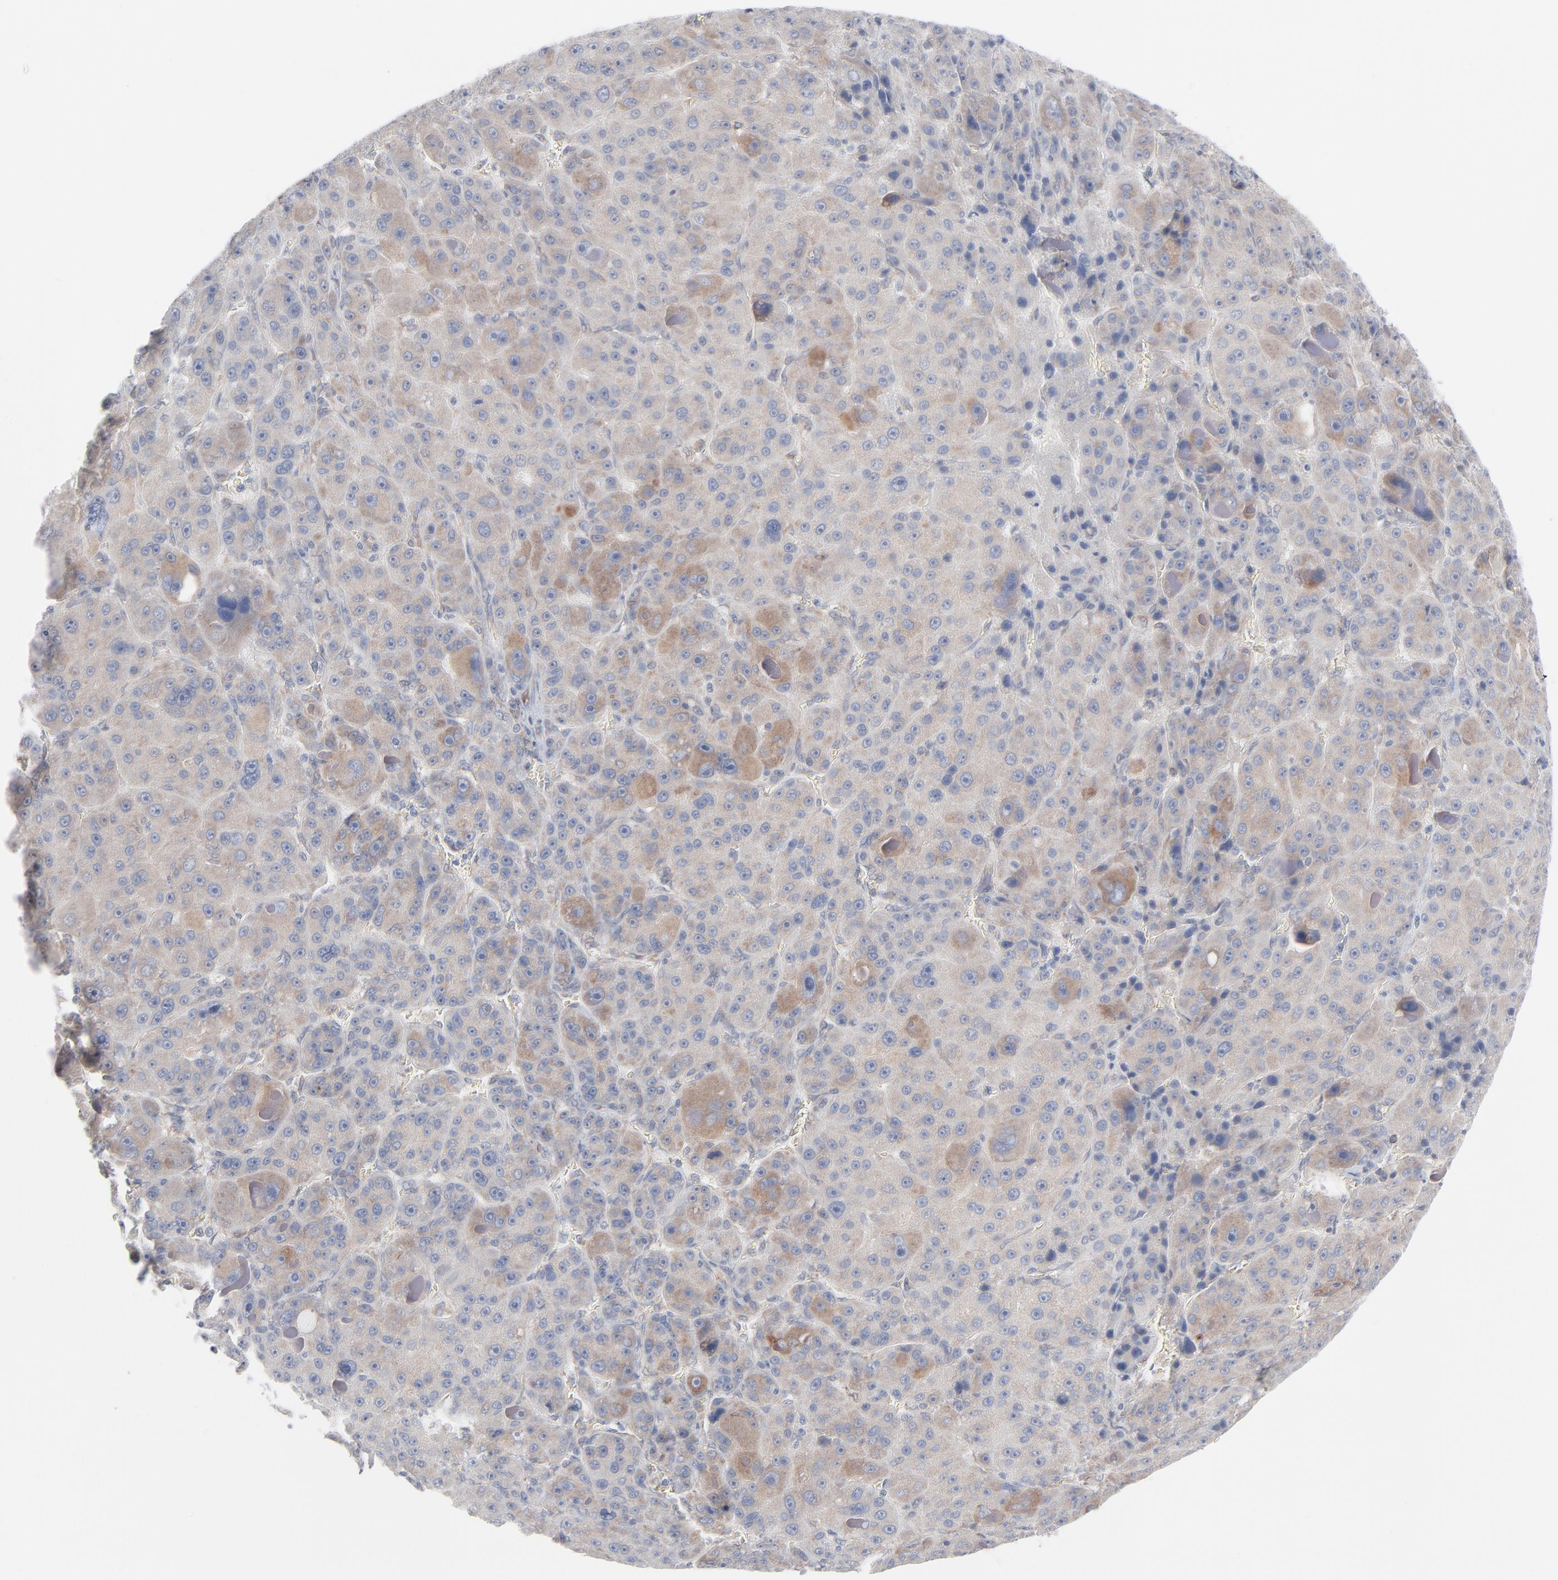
{"staining": {"intensity": "moderate", "quantity": "25%-75%", "location": "cytoplasmic/membranous"}, "tissue": "liver cancer", "cell_type": "Tumor cells", "image_type": "cancer", "snomed": [{"axis": "morphology", "description": "Carcinoma, Hepatocellular, NOS"}, {"axis": "topography", "description": "Liver"}], "caption": "High-power microscopy captured an immunohistochemistry (IHC) image of liver hepatocellular carcinoma, revealing moderate cytoplasmic/membranous positivity in approximately 25%-75% of tumor cells.", "gene": "KDSR", "patient": {"sex": "male", "age": 76}}